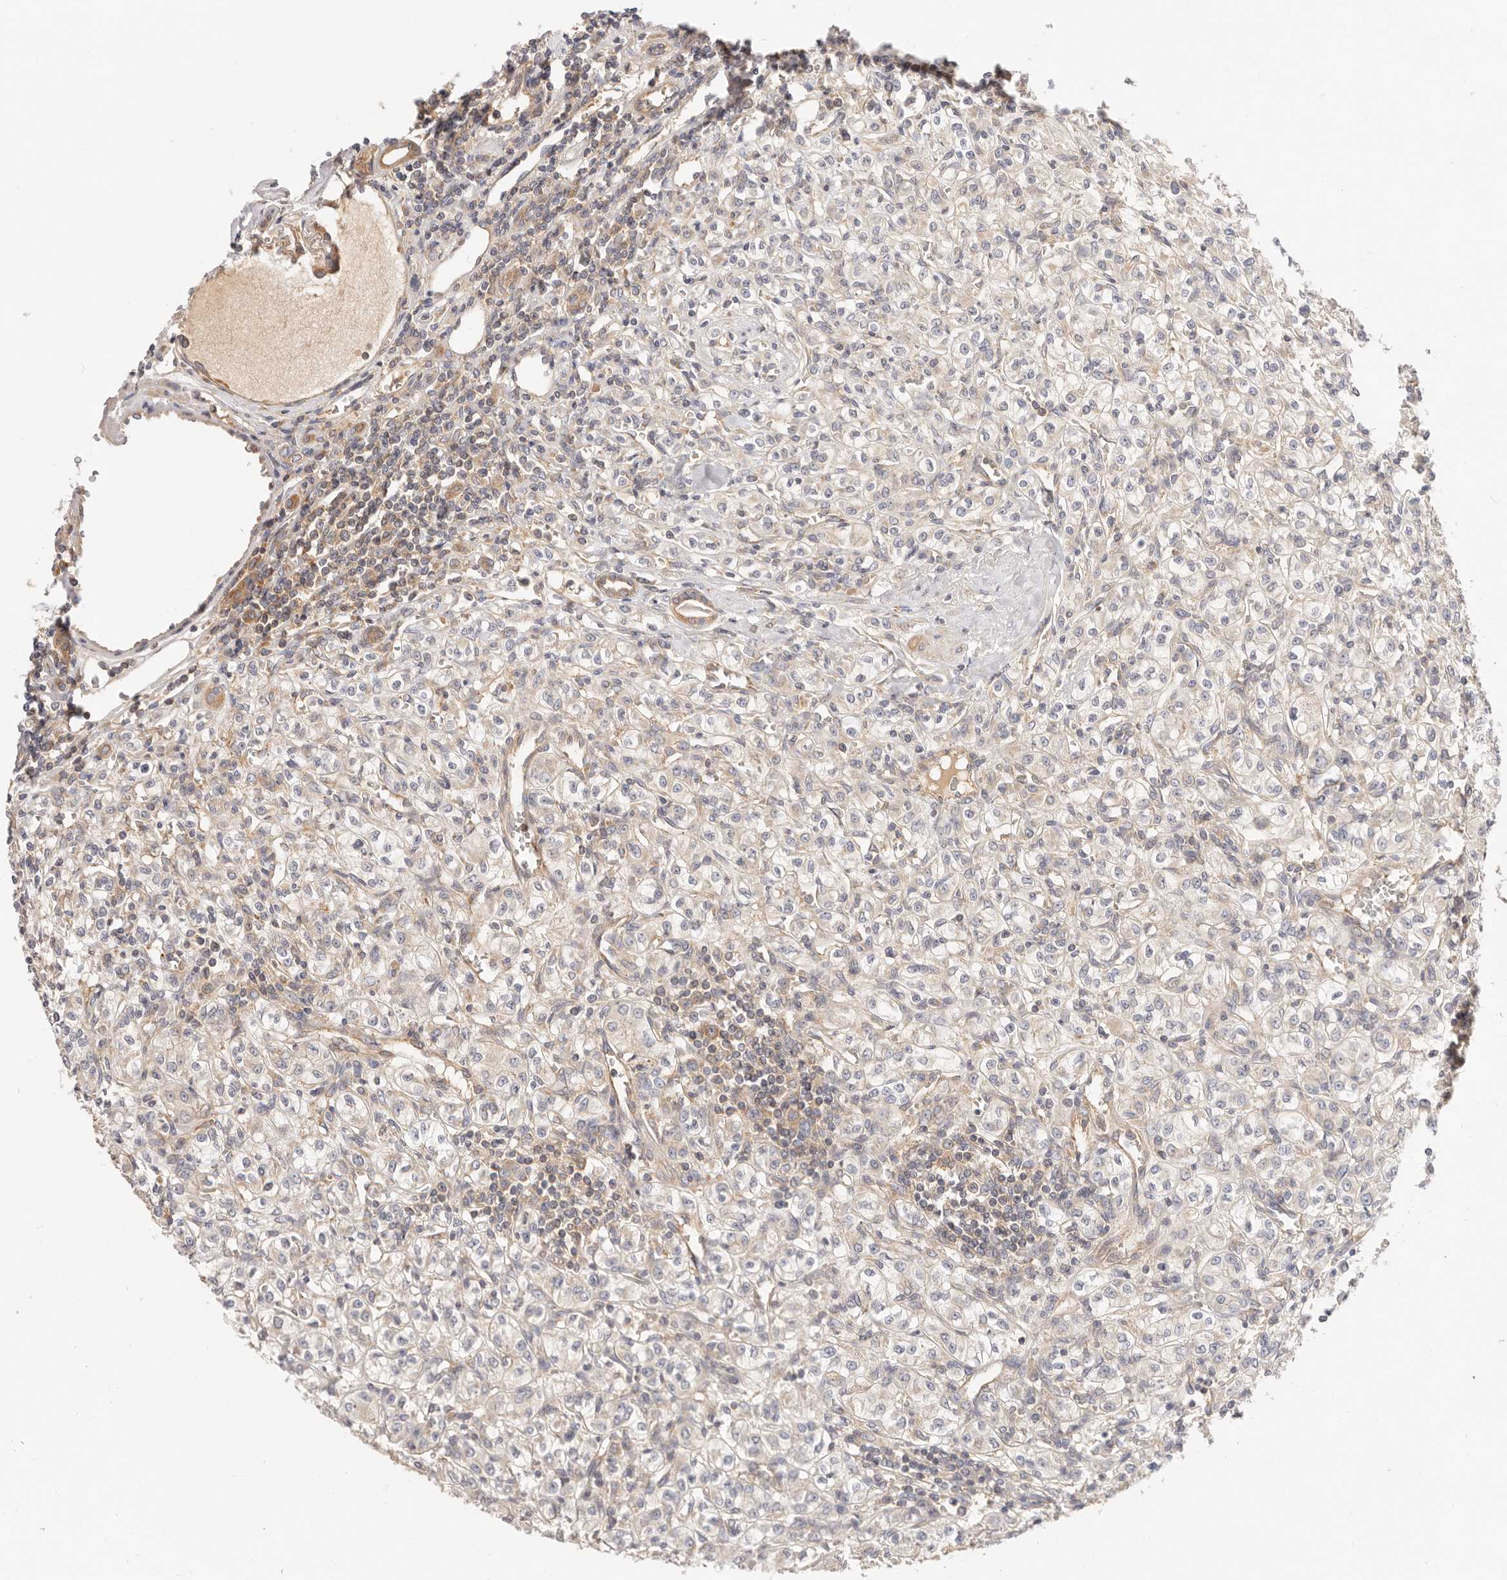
{"staining": {"intensity": "weak", "quantity": "<25%", "location": "cytoplasmic/membranous"}, "tissue": "renal cancer", "cell_type": "Tumor cells", "image_type": "cancer", "snomed": [{"axis": "morphology", "description": "Adenocarcinoma, NOS"}, {"axis": "topography", "description": "Kidney"}], "caption": "This is a histopathology image of immunohistochemistry (IHC) staining of adenocarcinoma (renal), which shows no expression in tumor cells. (DAB (3,3'-diaminobenzidine) immunohistochemistry (IHC) with hematoxylin counter stain).", "gene": "KCMF1", "patient": {"sex": "male", "age": 77}}